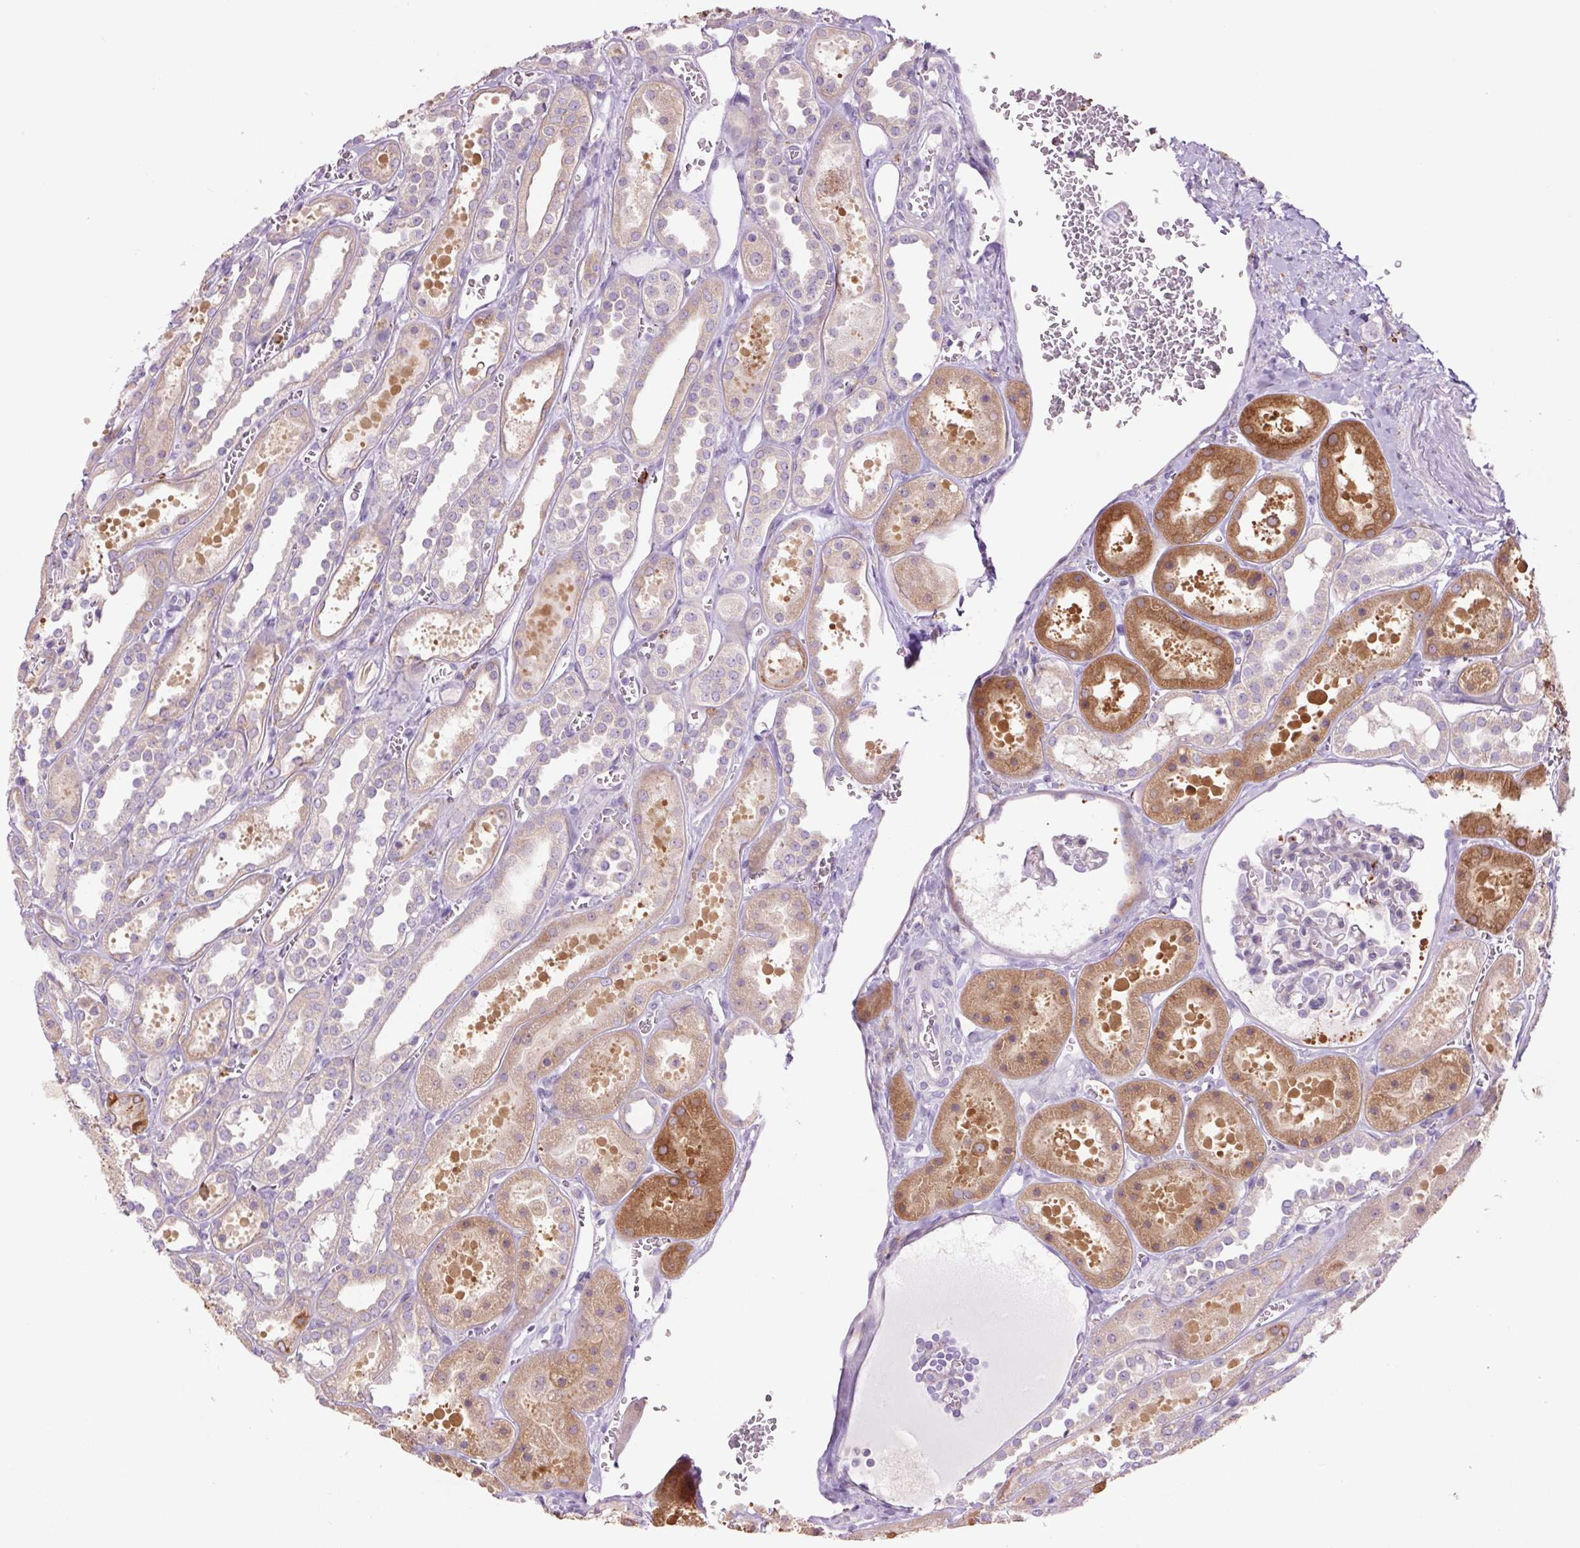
{"staining": {"intensity": "negative", "quantity": "none", "location": "none"}, "tissue": "kidney", "cell_type": "Cells in glomeruli", "image_type": "normal", "snomed": [{"axis": "morphology", "description": "Normal tissue, NOS"}, {"axis": "topography", "description": "Kidney"}], "caption": "High power microscopy image of an immunohistochemistry histopathology image of unremarkable kidney, revealing no significant expression in cells in glomeruli. Brightfield microscopy of immunohistochemistry stained with DAB (3,3'-diaminobenzidine) (brown) and hematoxylin (blue), captured at high magnification.", "gene": "SH2D6", "patient": {"sex": "female", "age": 41}}